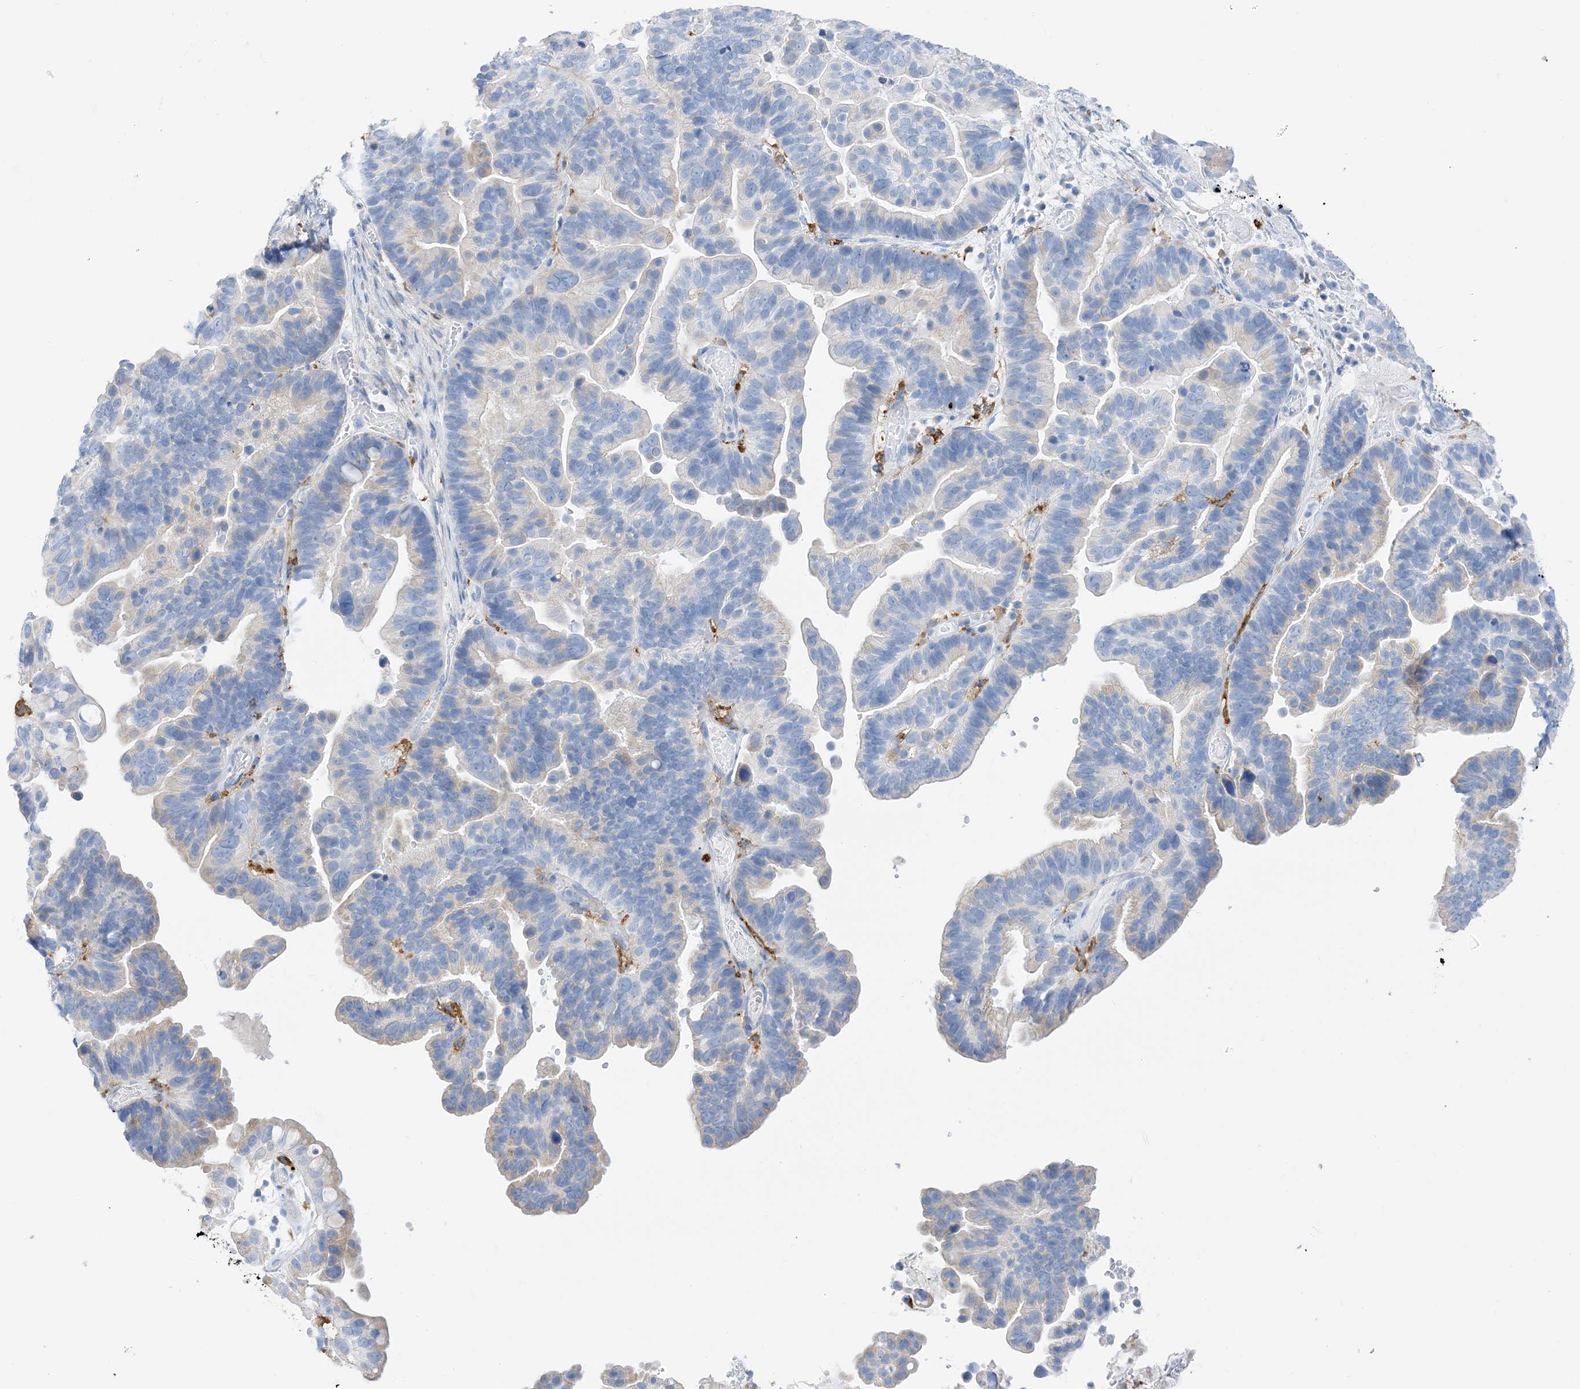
{"staining": {"intensity": "negative", "quantity": "none", "location": "none"}, "tissue": "ovarian cancer", "cell_type": "Tumor cells", "image_type": "cancer", "snomed": [{"axis": "morphology", "description": "Cystadenocarcinoma, serous, NOS"}, {"axis": "topography", "description": "Ovary"}], "caption": "This is a photomicrograph of immunohistochemistry (IHC) staining of ovarian serous cystadenocarcinoma, which shows no staining in tumor cells.", "gene": "DPH3", "patient": {"sex": "female", "age": 56}}